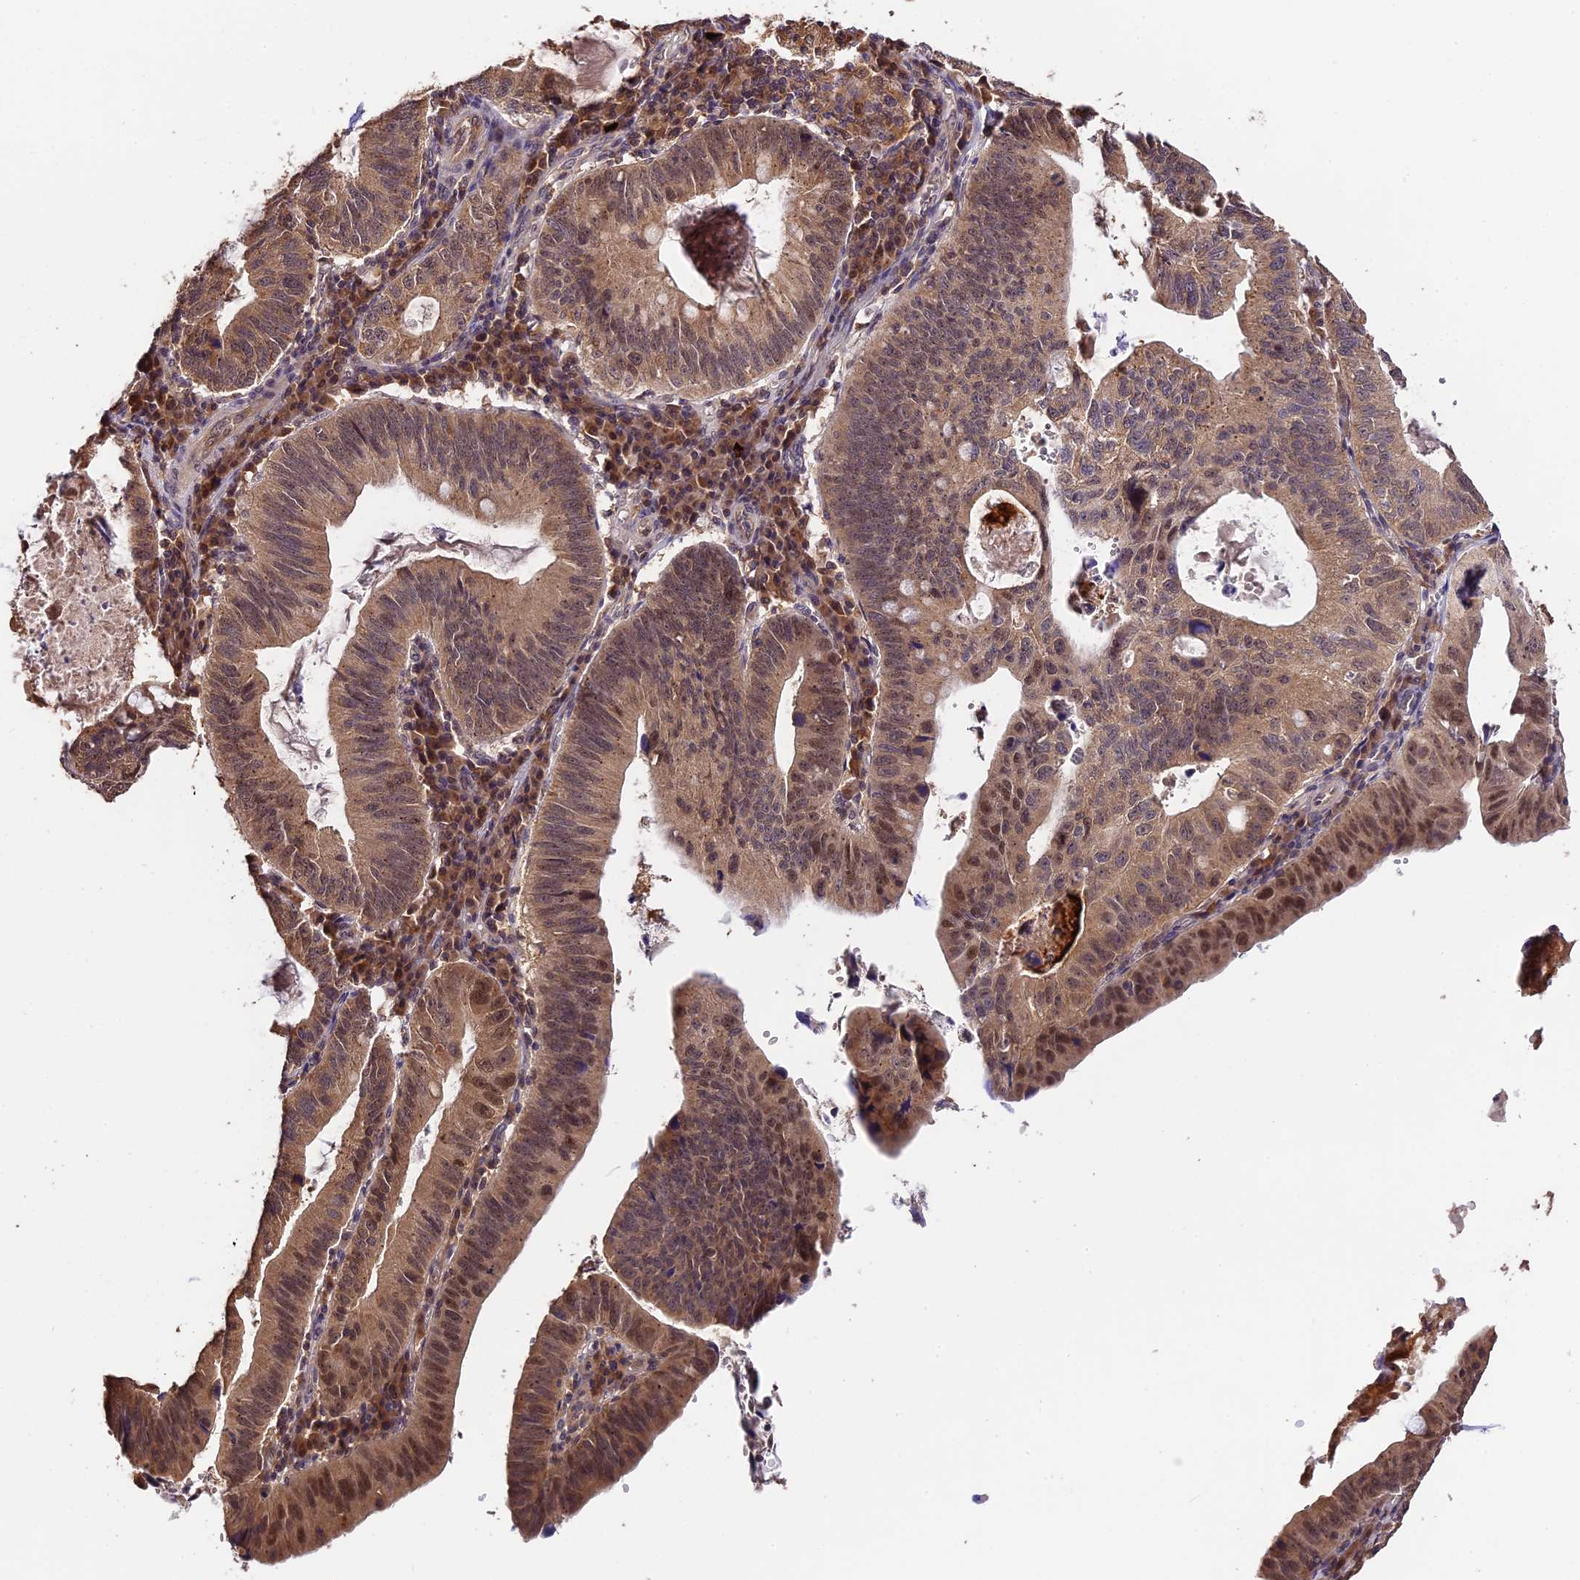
{"staining": {"intensity": "moderate", "quantity": ">75%", "location": "cytoplasmic/membranous,nuclear"}, "tissue": "stomach cancer", "cell_type": "Tumor cells", "image_type": "cancer", "snomed": [{"axis": "morphology", "description": "Adenocarcinoma, NOS"}, {"axis": "topography", "description": "Stomach"}], "caption": "Stomach cancer (adenocarcinoma) tissue exhibits moderate cytoplasmic/membranous and nuclear staining in about >75% of tumor cells, visualized by immunohistochemistry.", "gene": "TRMT1", "patient": {"sex": "male", "age": 59}}